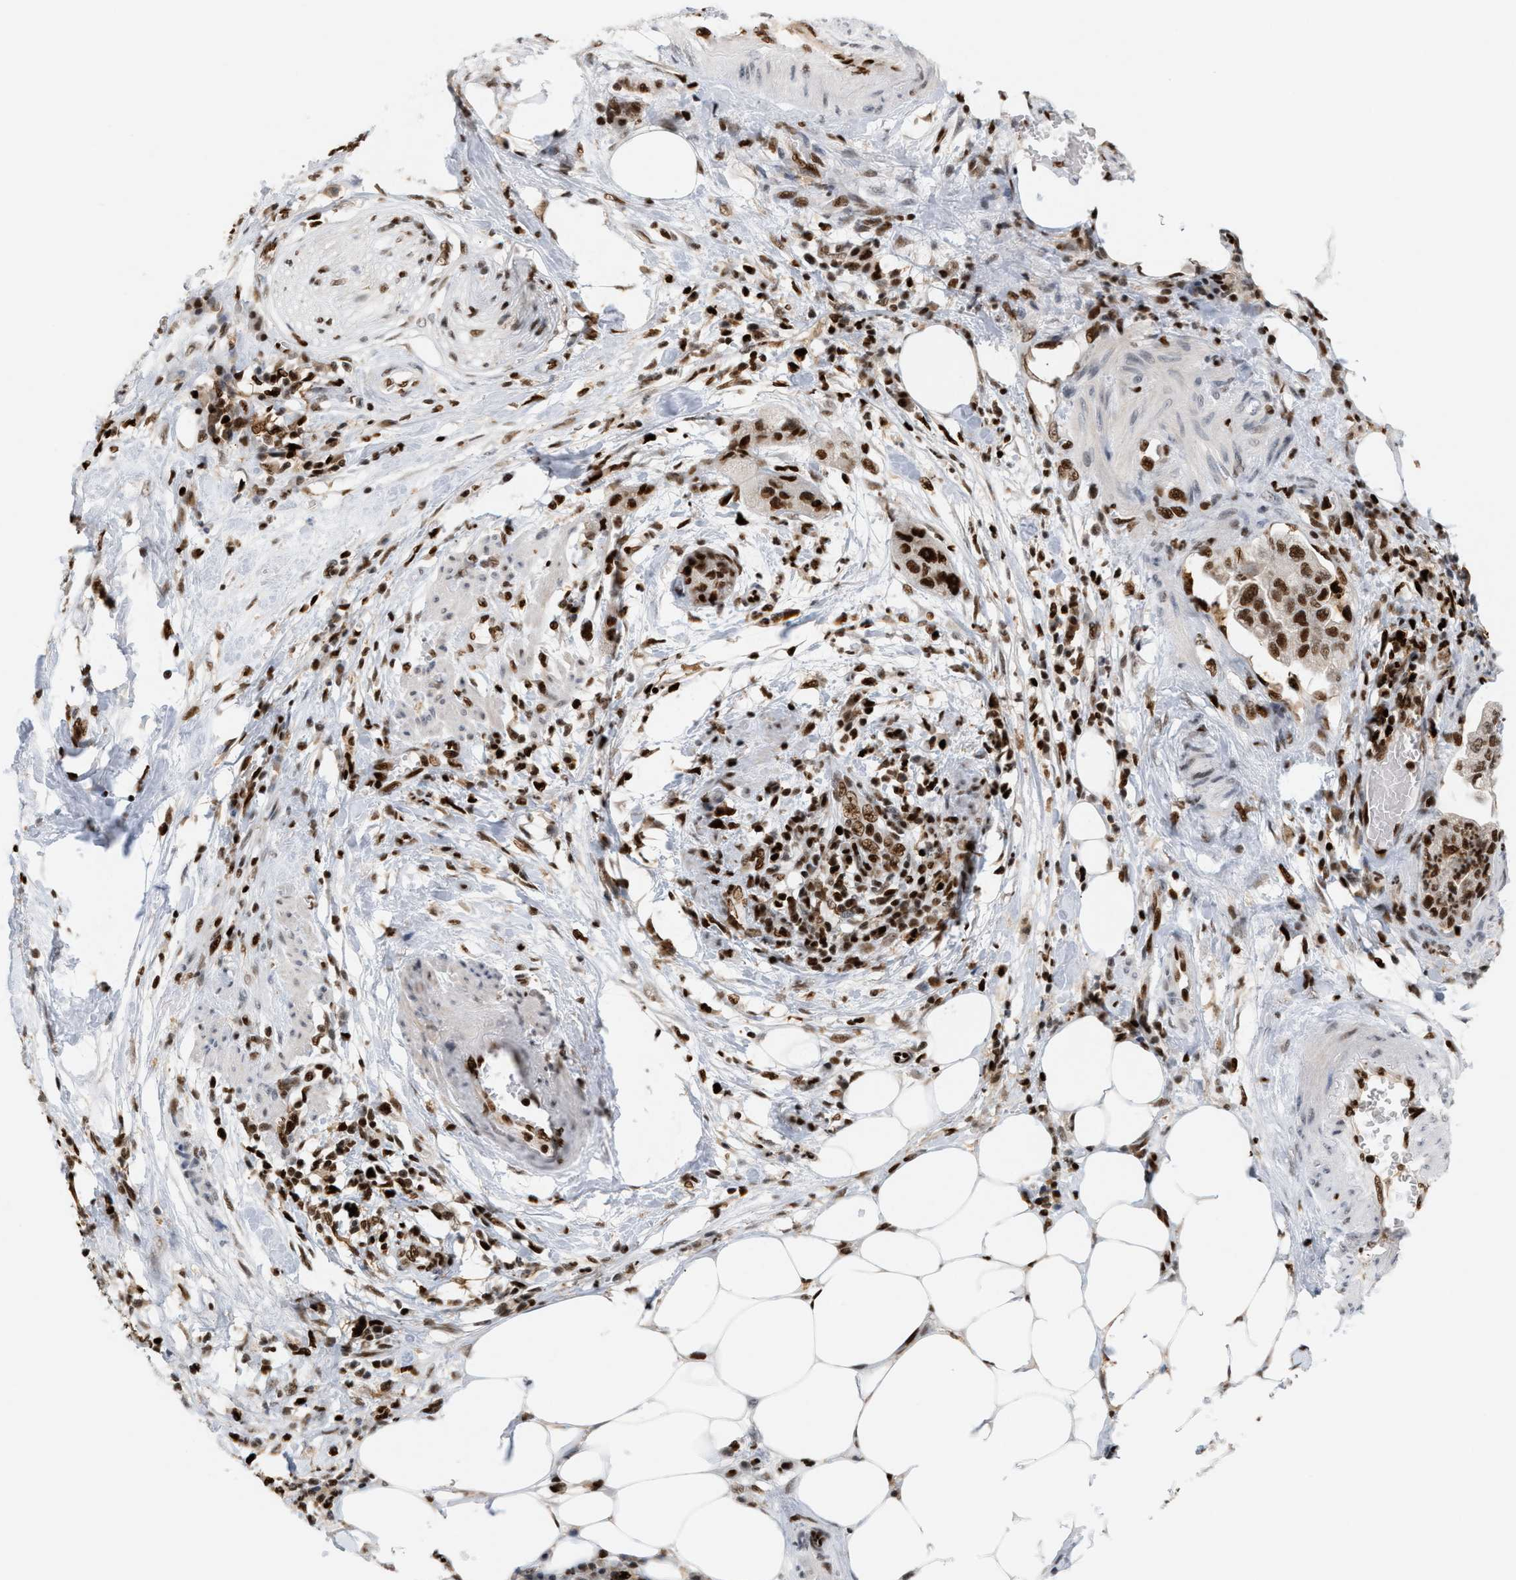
{"staining": {"intensity": "strong", "quantity": ">75%", "location": "nuclear"}, "tissue": "pancreatic cancer", "cell_type": "Tumor cells", "image_type": "cancer", "snomed": [{"axis": "morphology", "description": "Adenocarcinoma, NOS"}, {"axis": "topography", "description": "Pancreas"}], "caption": "IHC (DAB) staining of pancreatic adenocarcinoma demonstrates strong nuclear protein positivity in about >75% of tumor cells.", "gene": "RNASEK-C17orf49", "patient": {"sex": "female", "age": 78}}